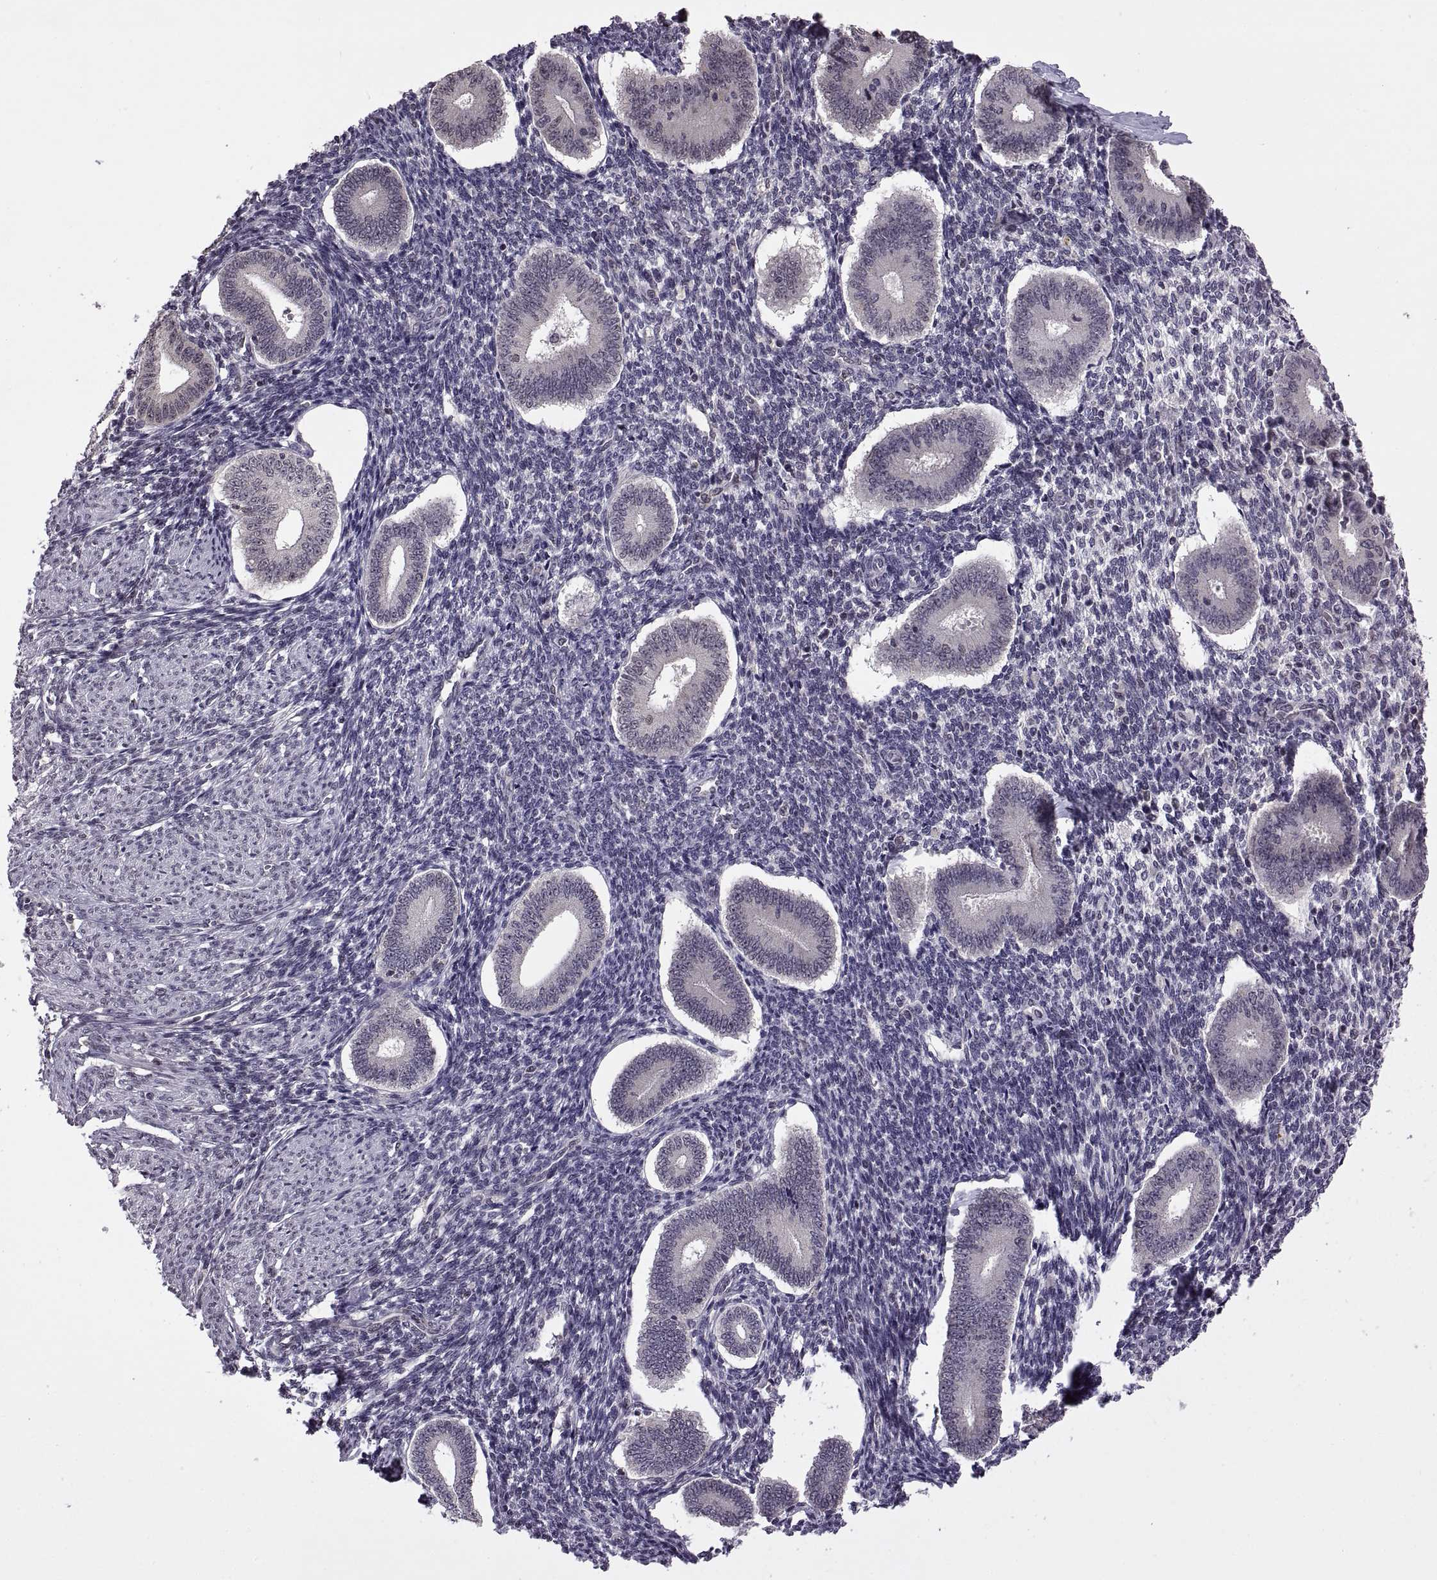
{"staining": {"intensity": "negative", "quantity": "none", "location": "none"}, "tissue": "endometrium", "cell_type": "Cells in endometrial stroma", "image_type": "normal", "snomed": [{"axis": "morphology", "description": "Normal tissue, NOS"}, {"axis": "topography", "description": "Endometrium"}], "caption": "Immunohistochemistry photomicrograph of benign endometrium: human endometrium stained with DAB (3,3'-diaminobenzidine) demonstrates no significant protein staining in cells in endometrial stroma.", "gene": "INTS3", "patient": {"sex": "female", "age": 40}}